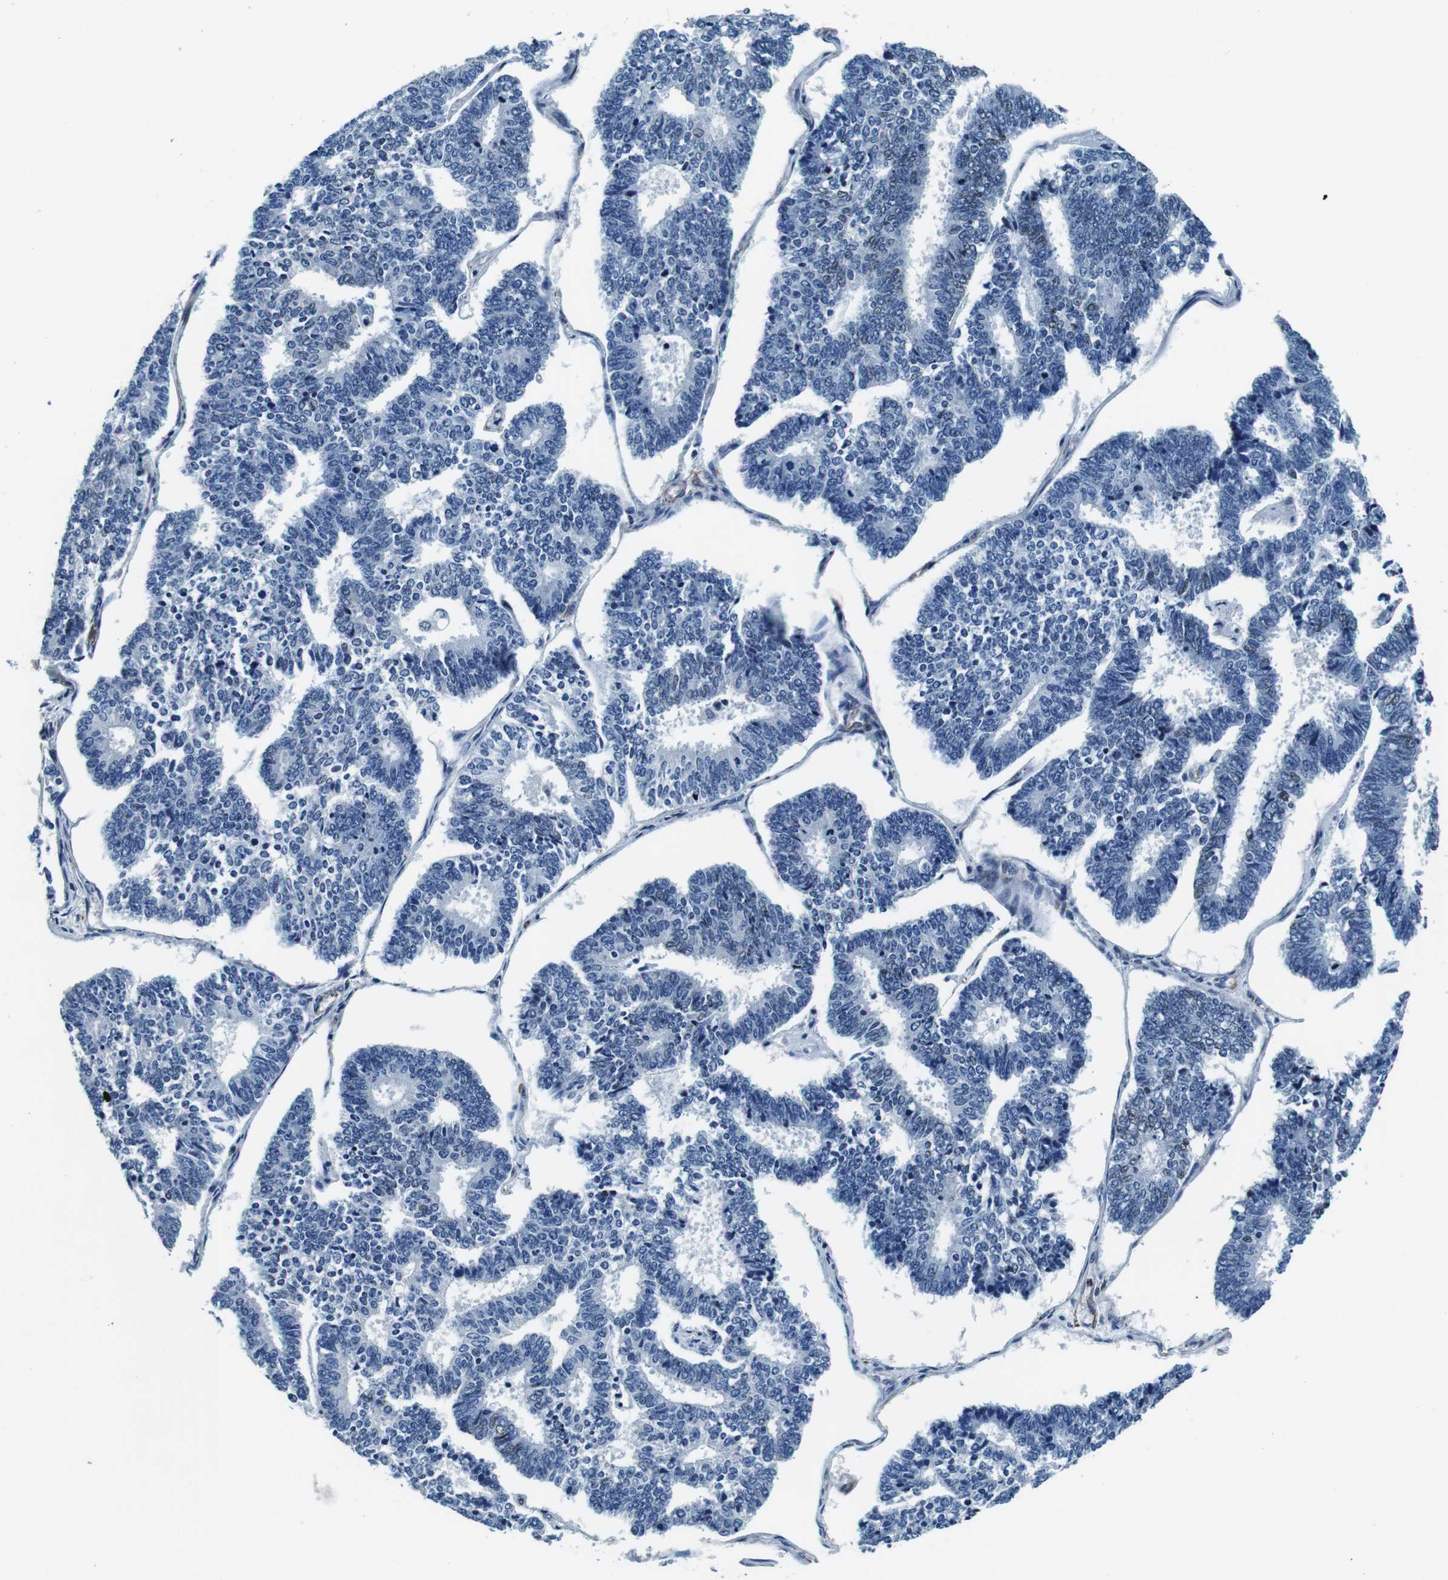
{"staining": {"intensity": "negative", "quantity": "none", "location": "none"}, "tissue": "endometrial cancer", "cell_type": "Tumor cells", "image_type": "cancer", "snomed": [{"axis": "morphology", "description": "Adenocarcinoma, NOS"}, {"axis": "topography", "description": "Endometrium"}], "caption": "A photomicrograph of endometrial cancer (adenocarcinoma) stained for a protein displays no brown staining in tumor cells.", "gene": "GJE1", "patient": {"sex": "female", "age": 70}}